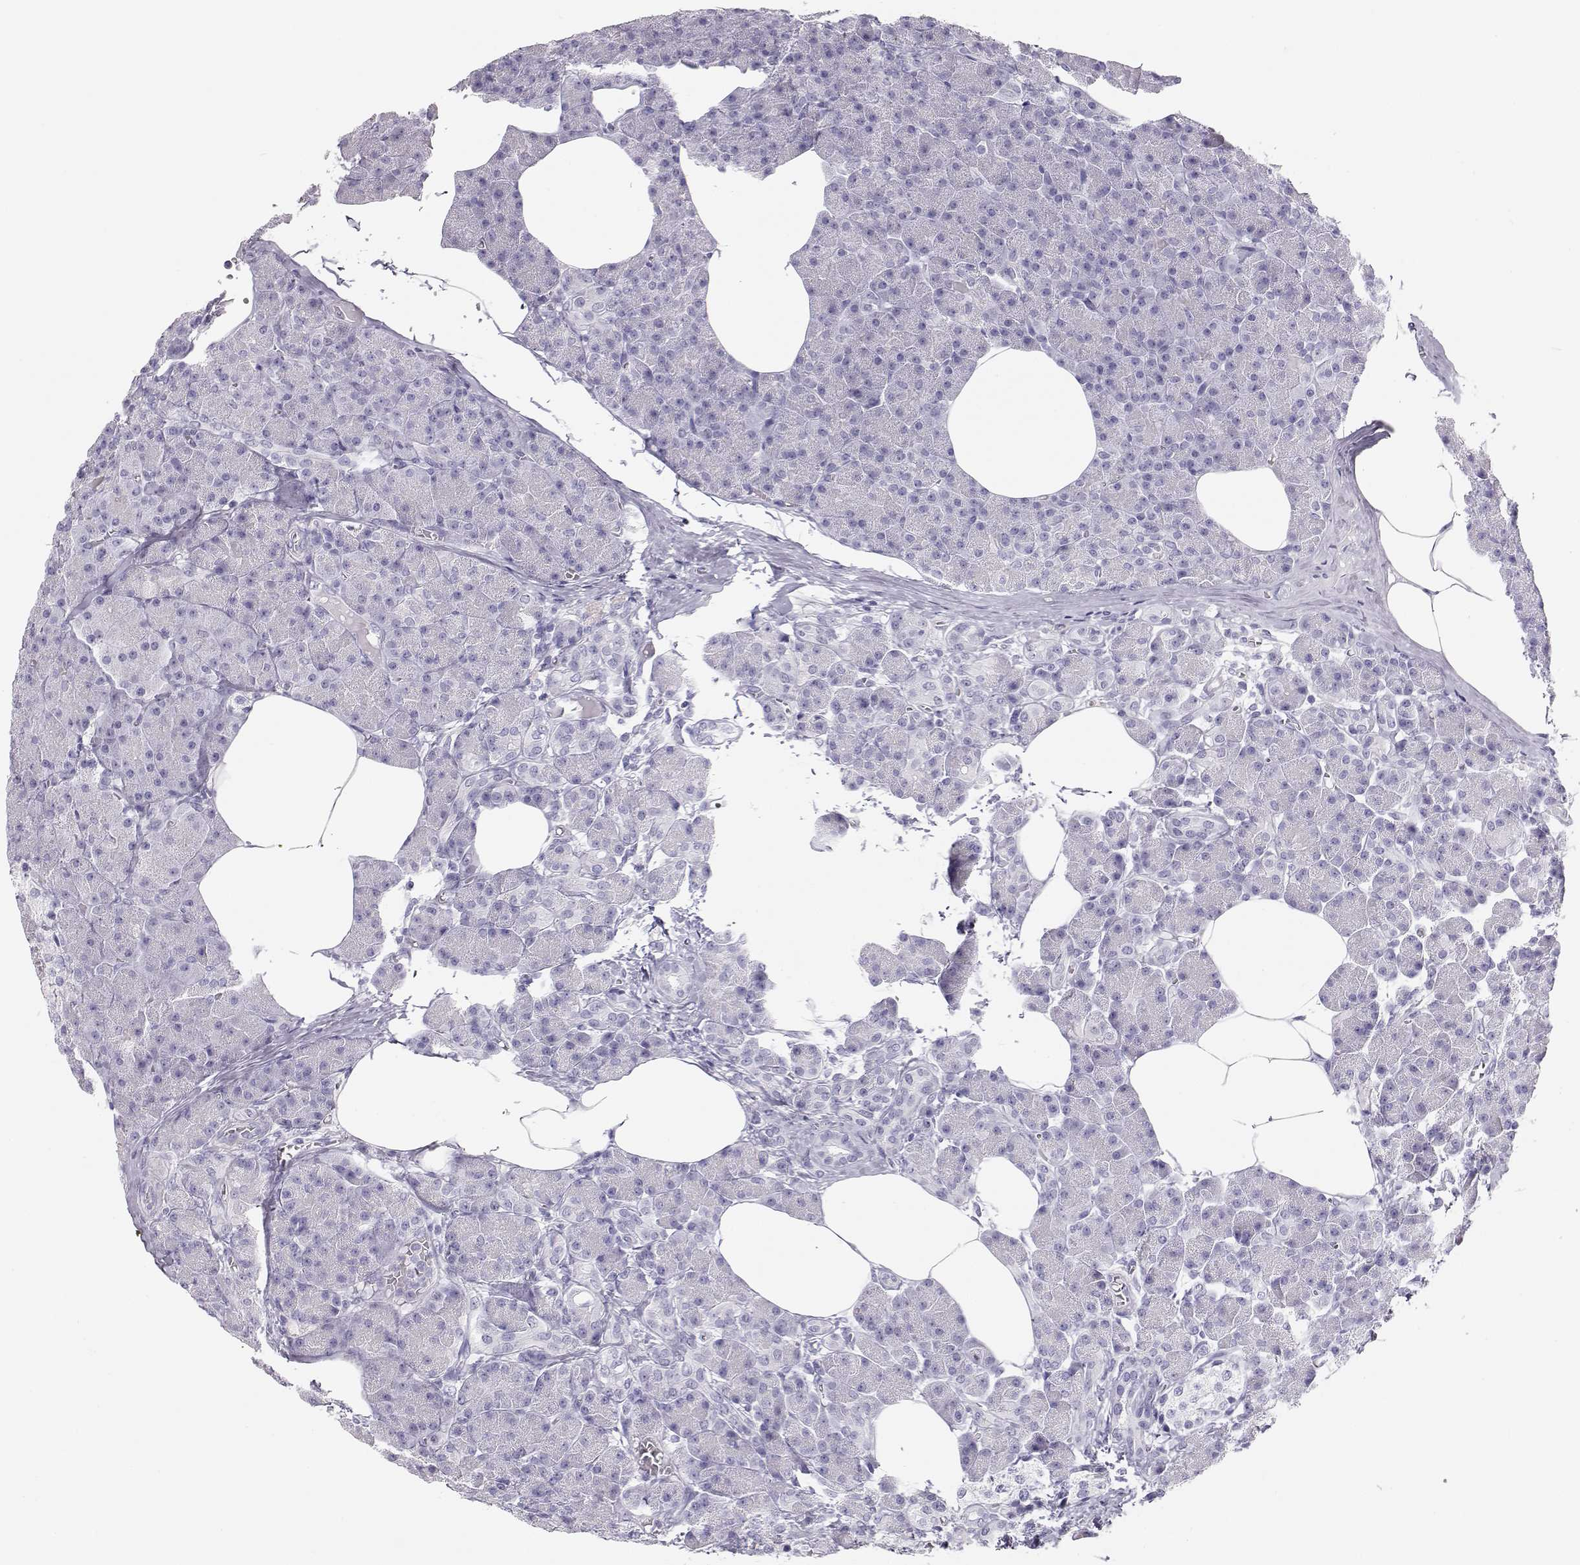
{"staining": {"intensity": "negative", "quantity": "none", "location": "none"}, "tissue": "pancreas", "cell_type": "Exocrine glandular cells", "image_type": "normal", "snomed": [{"axis": "morphology", "description": "Normal tissue, NOS"}, {"axis": "topography", "description": "Pancreas"}], "caption": "Pancreas stained for a protein using IHC displays no positivity exocrine glandular cells.", "gene": "TKTL1", "patient": {"sex": "female", "age": 45}}